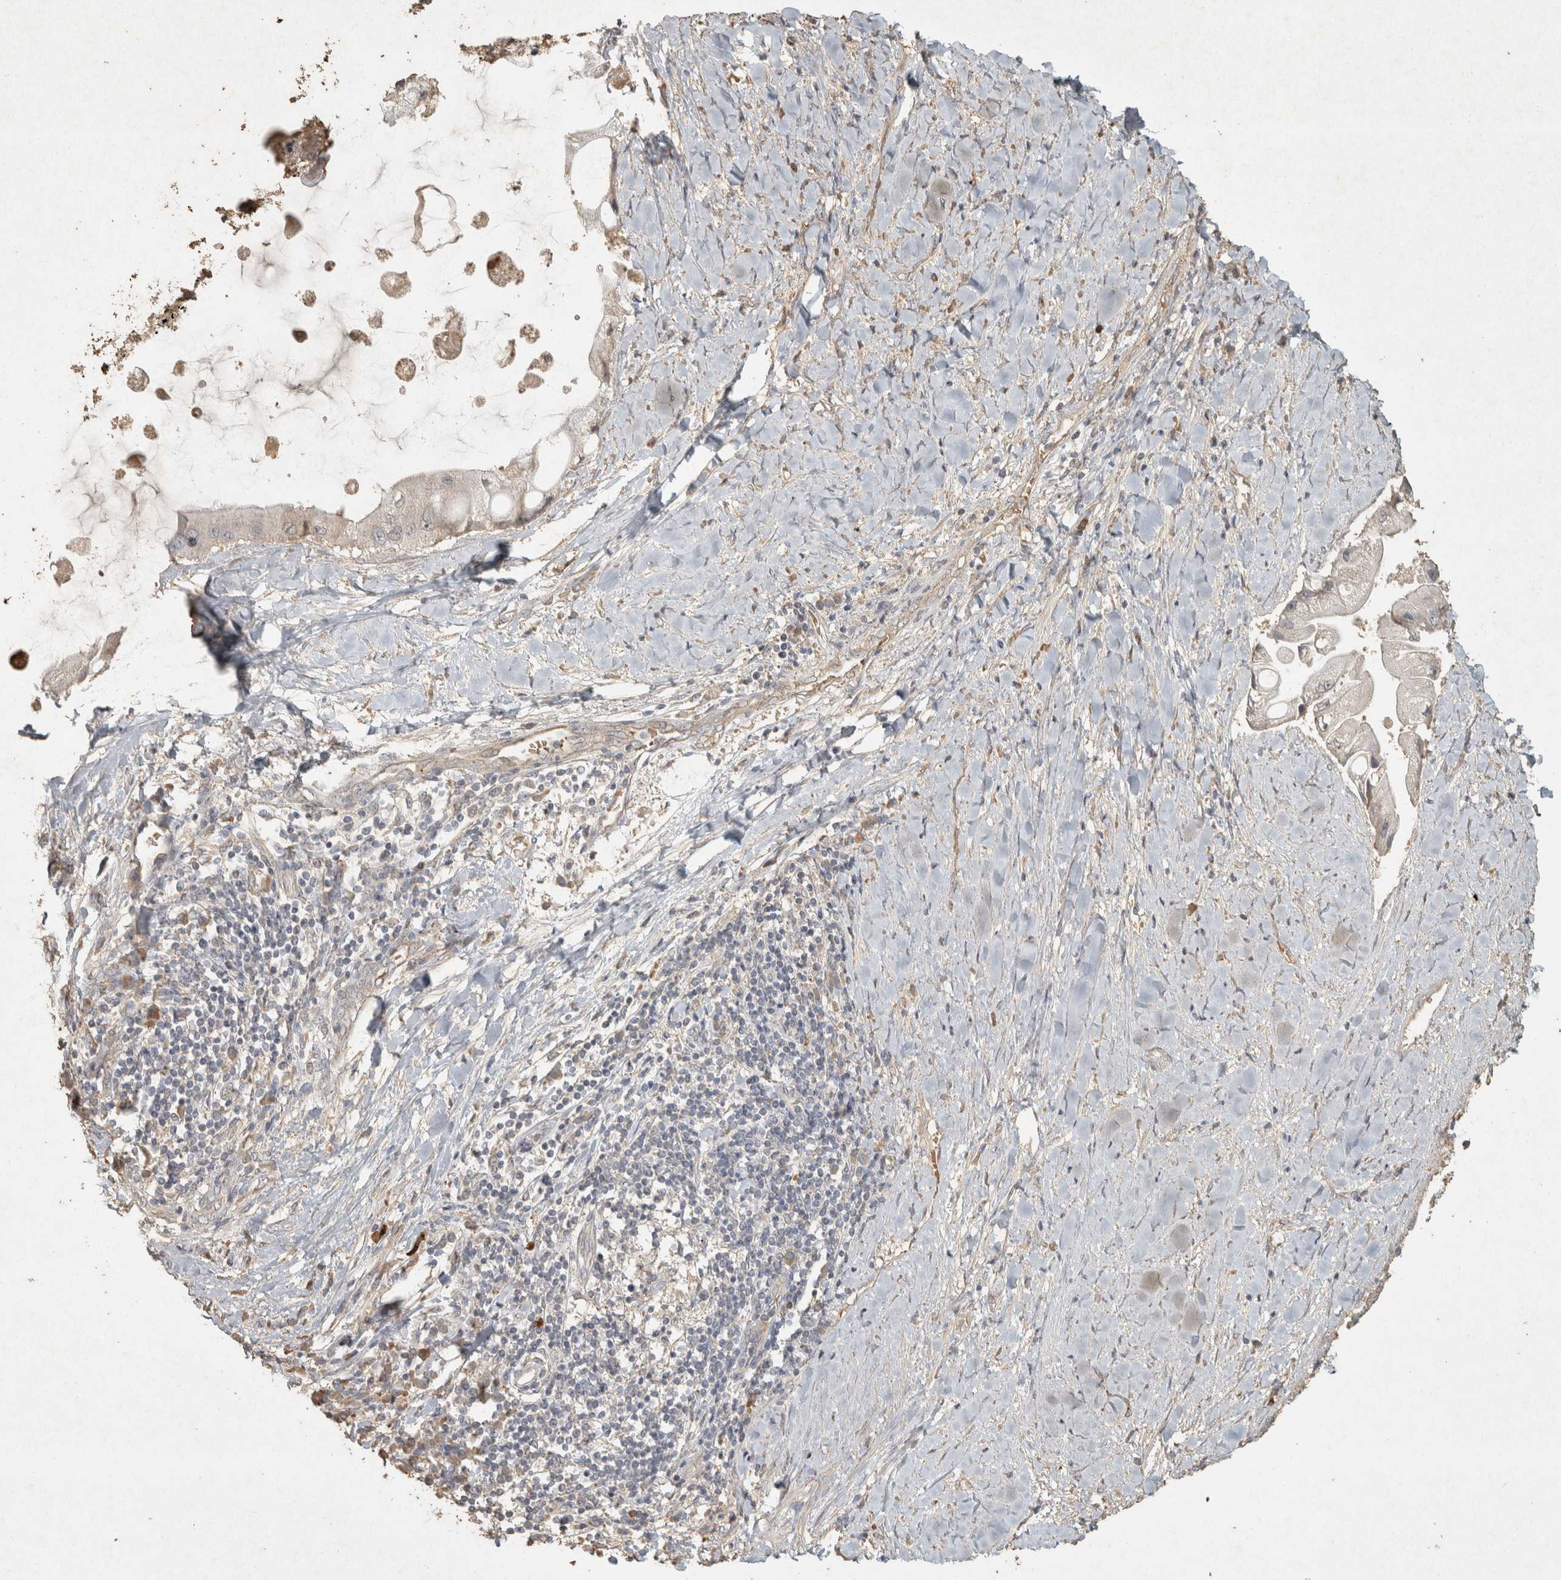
{"staining": {"intensity": "weak", "quantity": "25%-75%", "location": "cytoplasmic/membranous"}, "tissue": "liver cancer", "cell_type": "Tumor cells", "image_type": "cancer", "snomed": [{"axis": "morphology", "description": "Cholangiocarcinoma"}, {"axis": "topography", "description": "Liver"}], "caption": "An image showing weak cytoplasmic/membranous positivity in about 25%-75% of tumor cells in liver cancer (cholangiocarcinoma), as visualized by brown immunohistochemical staining.", "gene": "OSTN", "patient": {"sex": "male", "age": 50}}